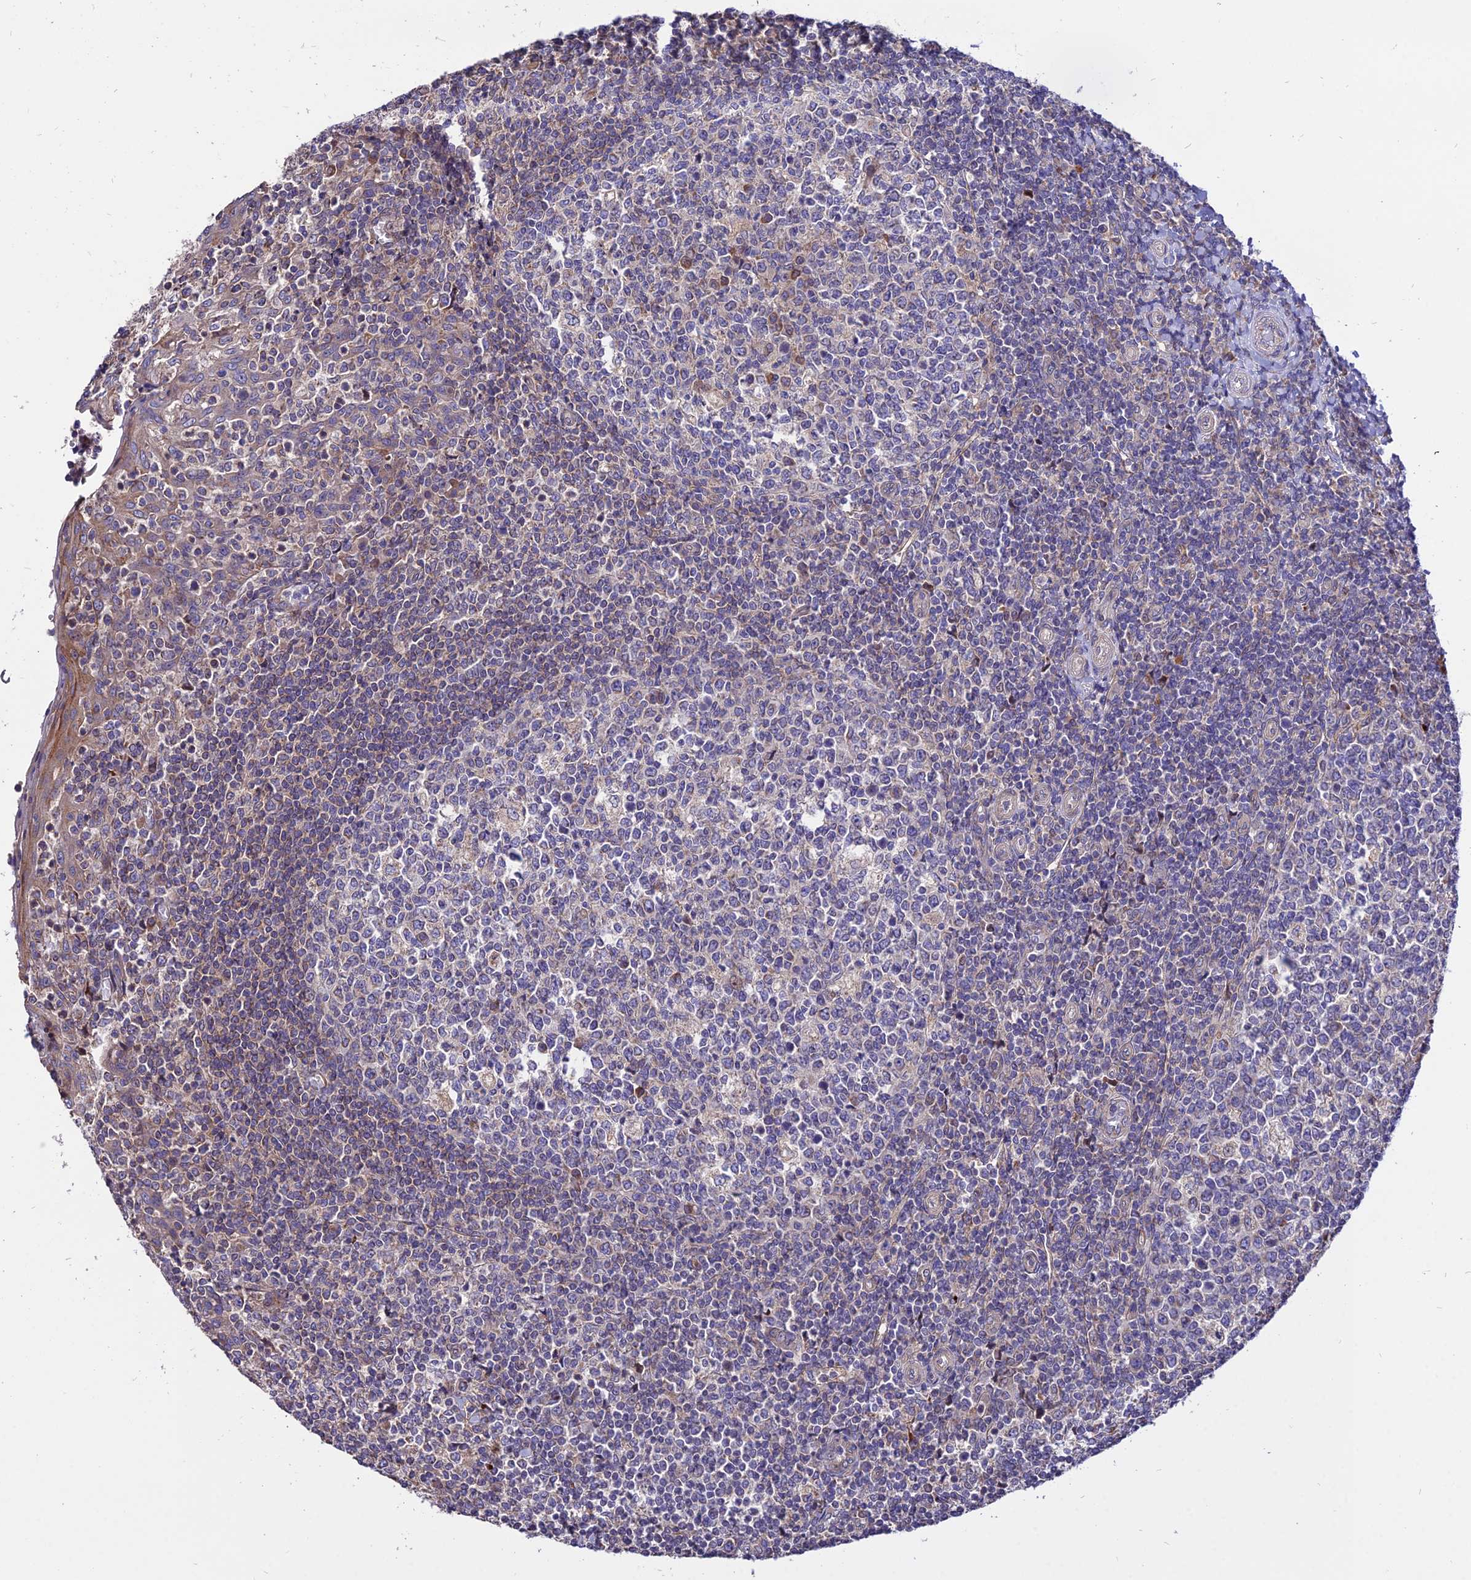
{"staining": {"intensity": "moderate", "quantity": "<25%", "location": "cytoplasmic/membranous"}, "tissue": "tonsil", "cell_type": "Germinal center cells", "image_type": "normal", "snomed": [{"axis": "morphology", "description": "Normal tissue, NOS"}, {"axis": "topography", "description": "Tonsil"}], "caption": "Protein staining demonstrates moderate cytoplasmic/membranous staining in about <25% of germinal center cells in normal tonsil.", "gene": "CDC37L1", "patient": {"sex": "female", "age": 19}}